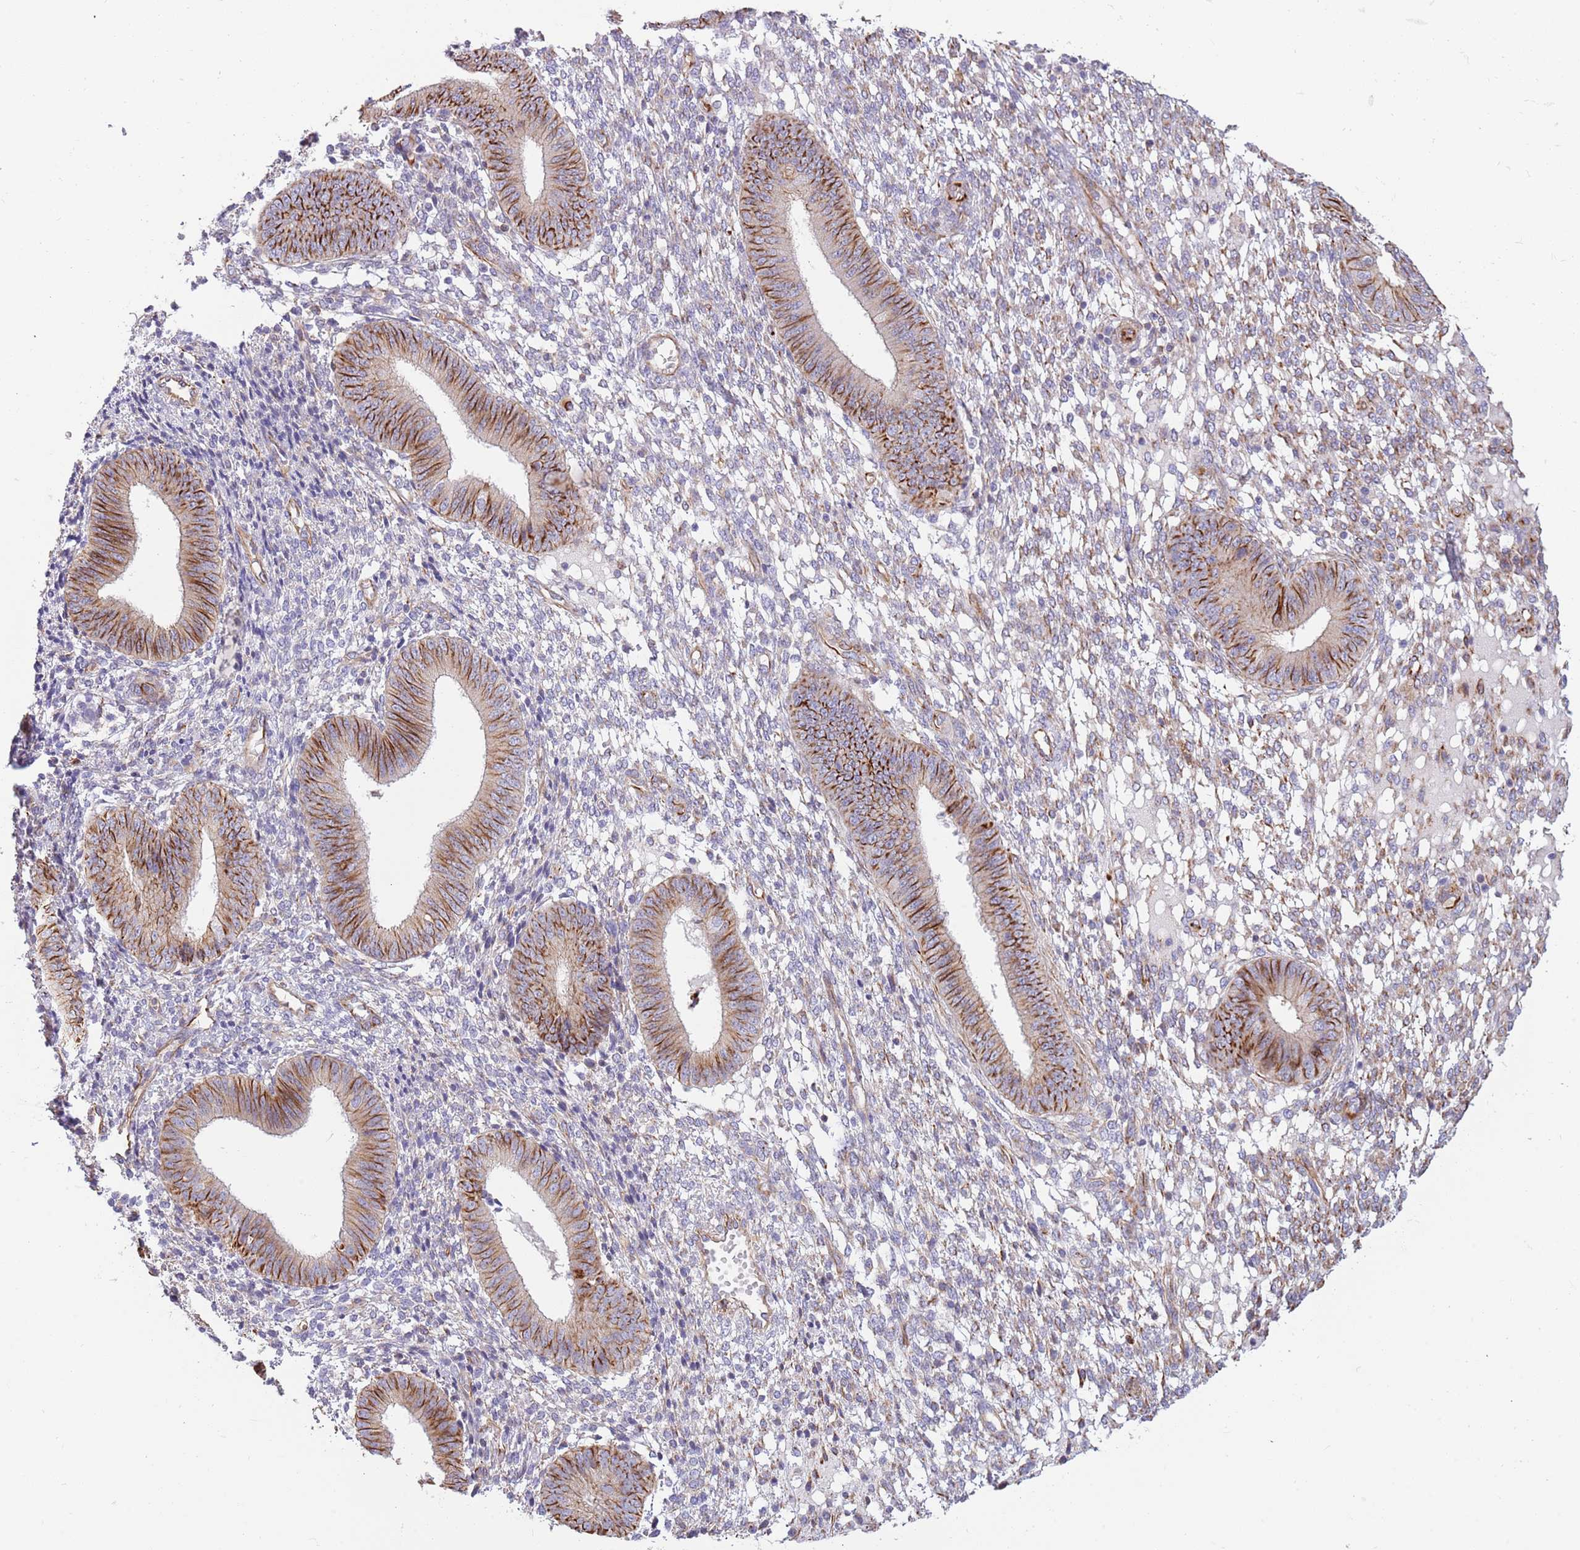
{"staining": {"intensity": "weak", "quantity": "<25%", "location": "cytoplasmic/membranous"}, "tissue": "endometrium", "cell_type": "Cells in endometrial stroma", "image_type": "normal", "snomed": [{"axis": "morphology", "description": "Normal tissue, NOS"}, {"axis": "topography", "description": "Endometrium"}], "caption": "Protein analysis of unremarkable endometrium demonstrates no significant positivity in cells in endometrial stroma.", "gene": "MOGAT1", "patient": {"sex": "female", "age": 49}}